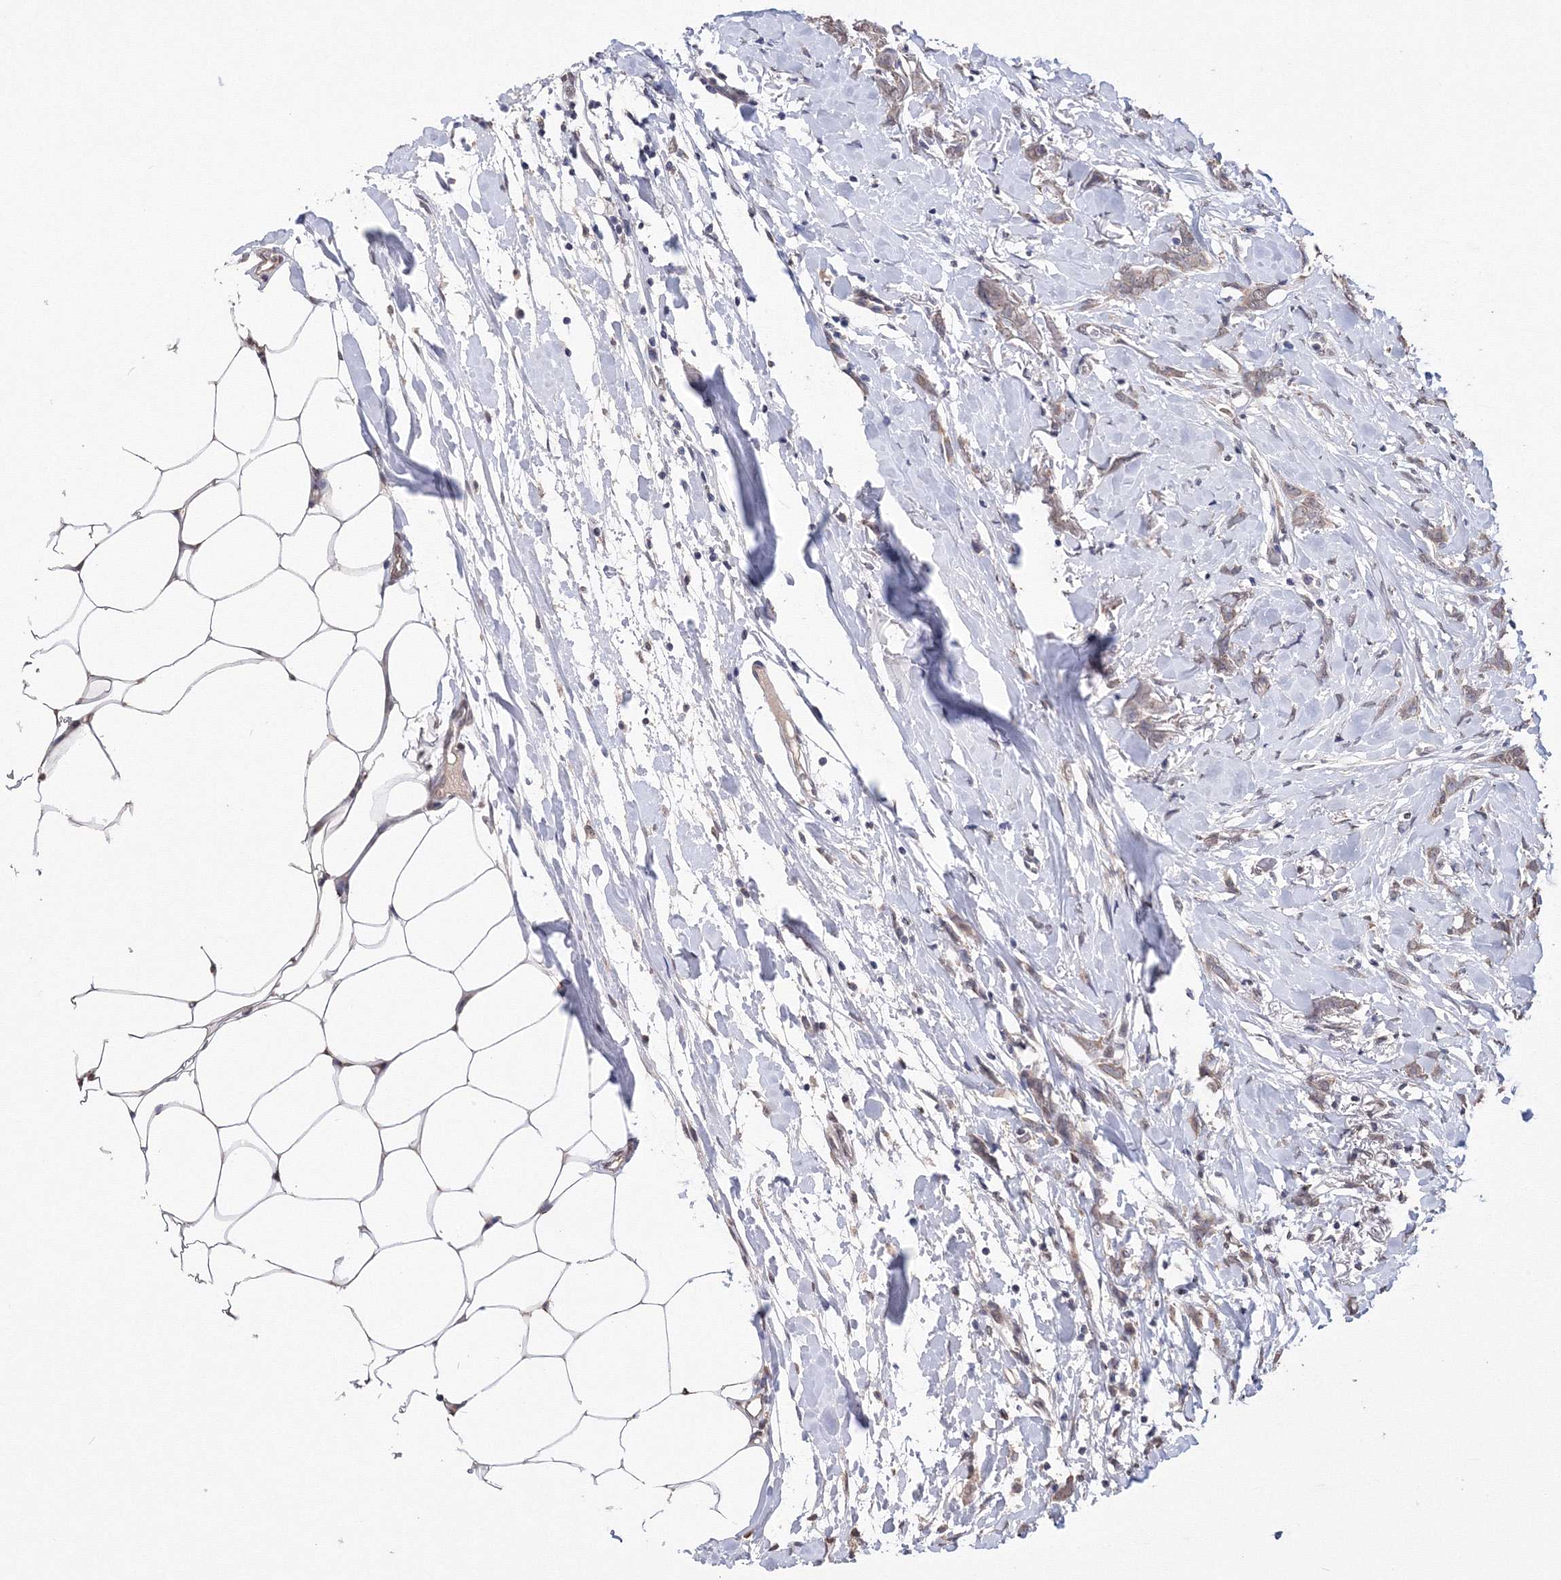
{"staining": {"intensity": "weak", "quantity": ">75%", "location": "cytoplasmic/membranous"}, "tissue": "breast cancer", "cell_type": "Tumor cells", "image_type": "cancer", "snomed": [{"axis": "morphology", "description": "Lobular carcinoma, in situ"}, {"axis": "morphology", "description": "Lobular carcinoma"}, {"axis": "topography", "description": "Breast"}], "caption": "A brown stain shows weak cytoplasmic/membranous staining of a protein in human lobular carcinoma (breast) tumor cells. The staining was performed using DAB, with brown indicating positive protein expression. Nuclei are stained blue with hematoxylin.", "gene": "GPN1", "patient": {"sex": "female", "age": 41}}